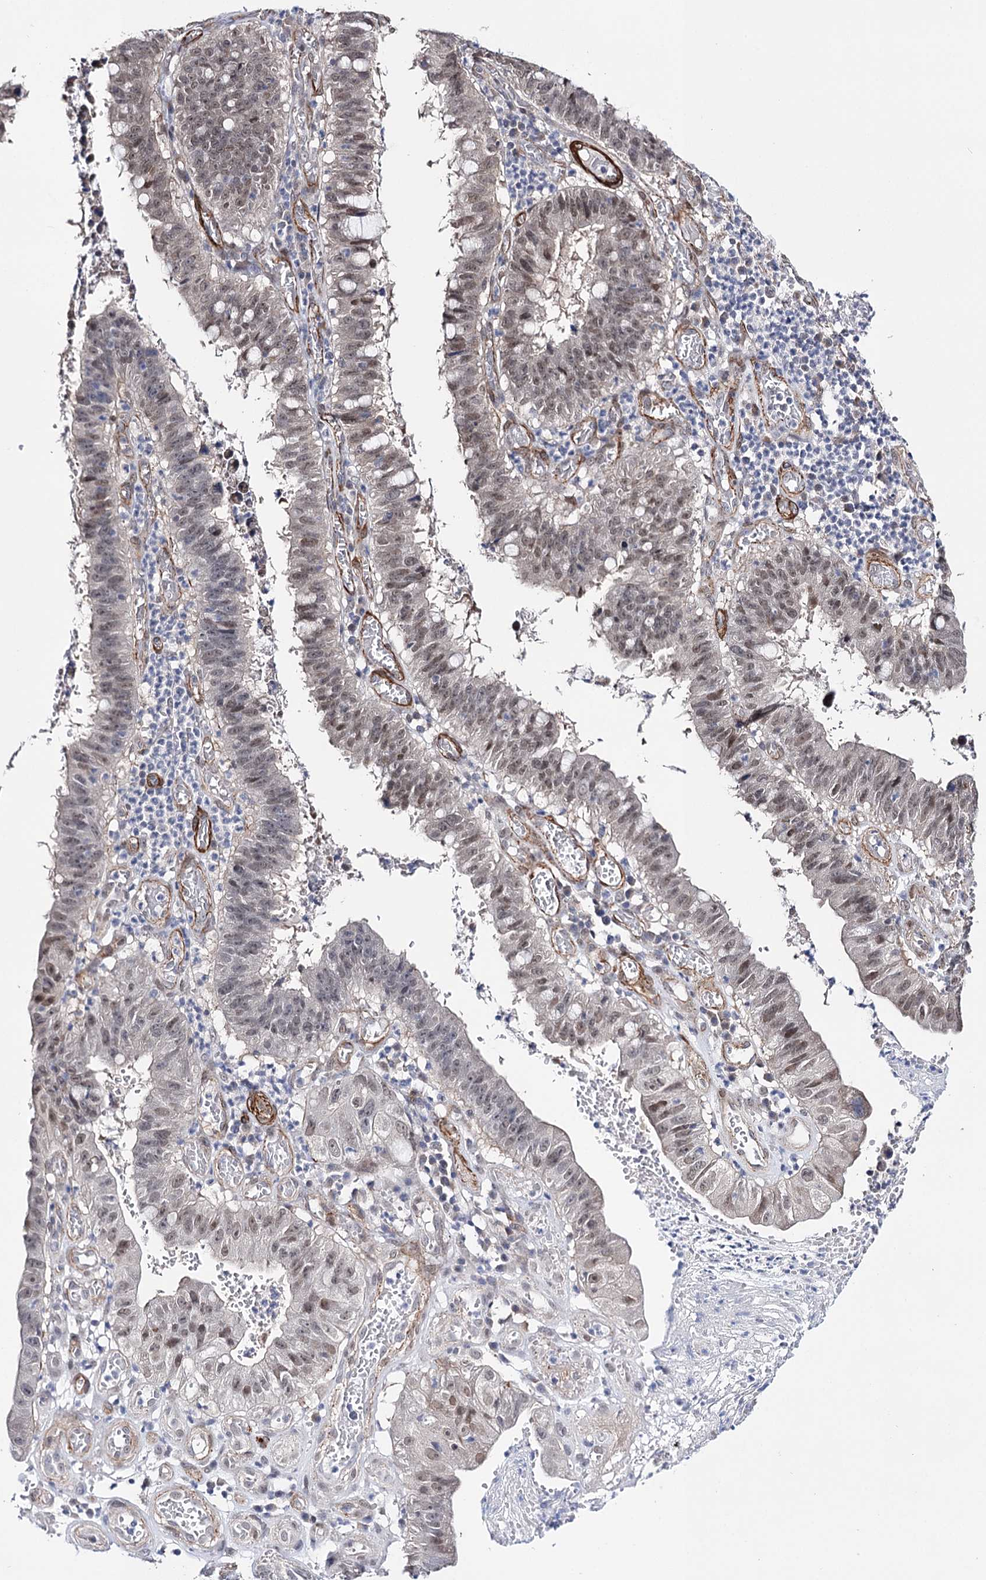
{"staining": {"intensity": "weak", "quantity": ">75%", "location": "nuclear"}, "tissue": "stomach cancer", "cell_type": "Tumor cells", "image_type": "cancer", "snomed": [{"axis": "morphology", "description": "Adenocarcinoma, NOS"}, {"axis": "topography", "description": "Stomach"}], "caption": "Stomach adenocarcinoma was stained to show a protein in brown. There is low levels of weak nuclear expression in approximately >75% of tumor cells.", "gene": "CFAP46", "patient": {"sex": "male", "age": 59}}